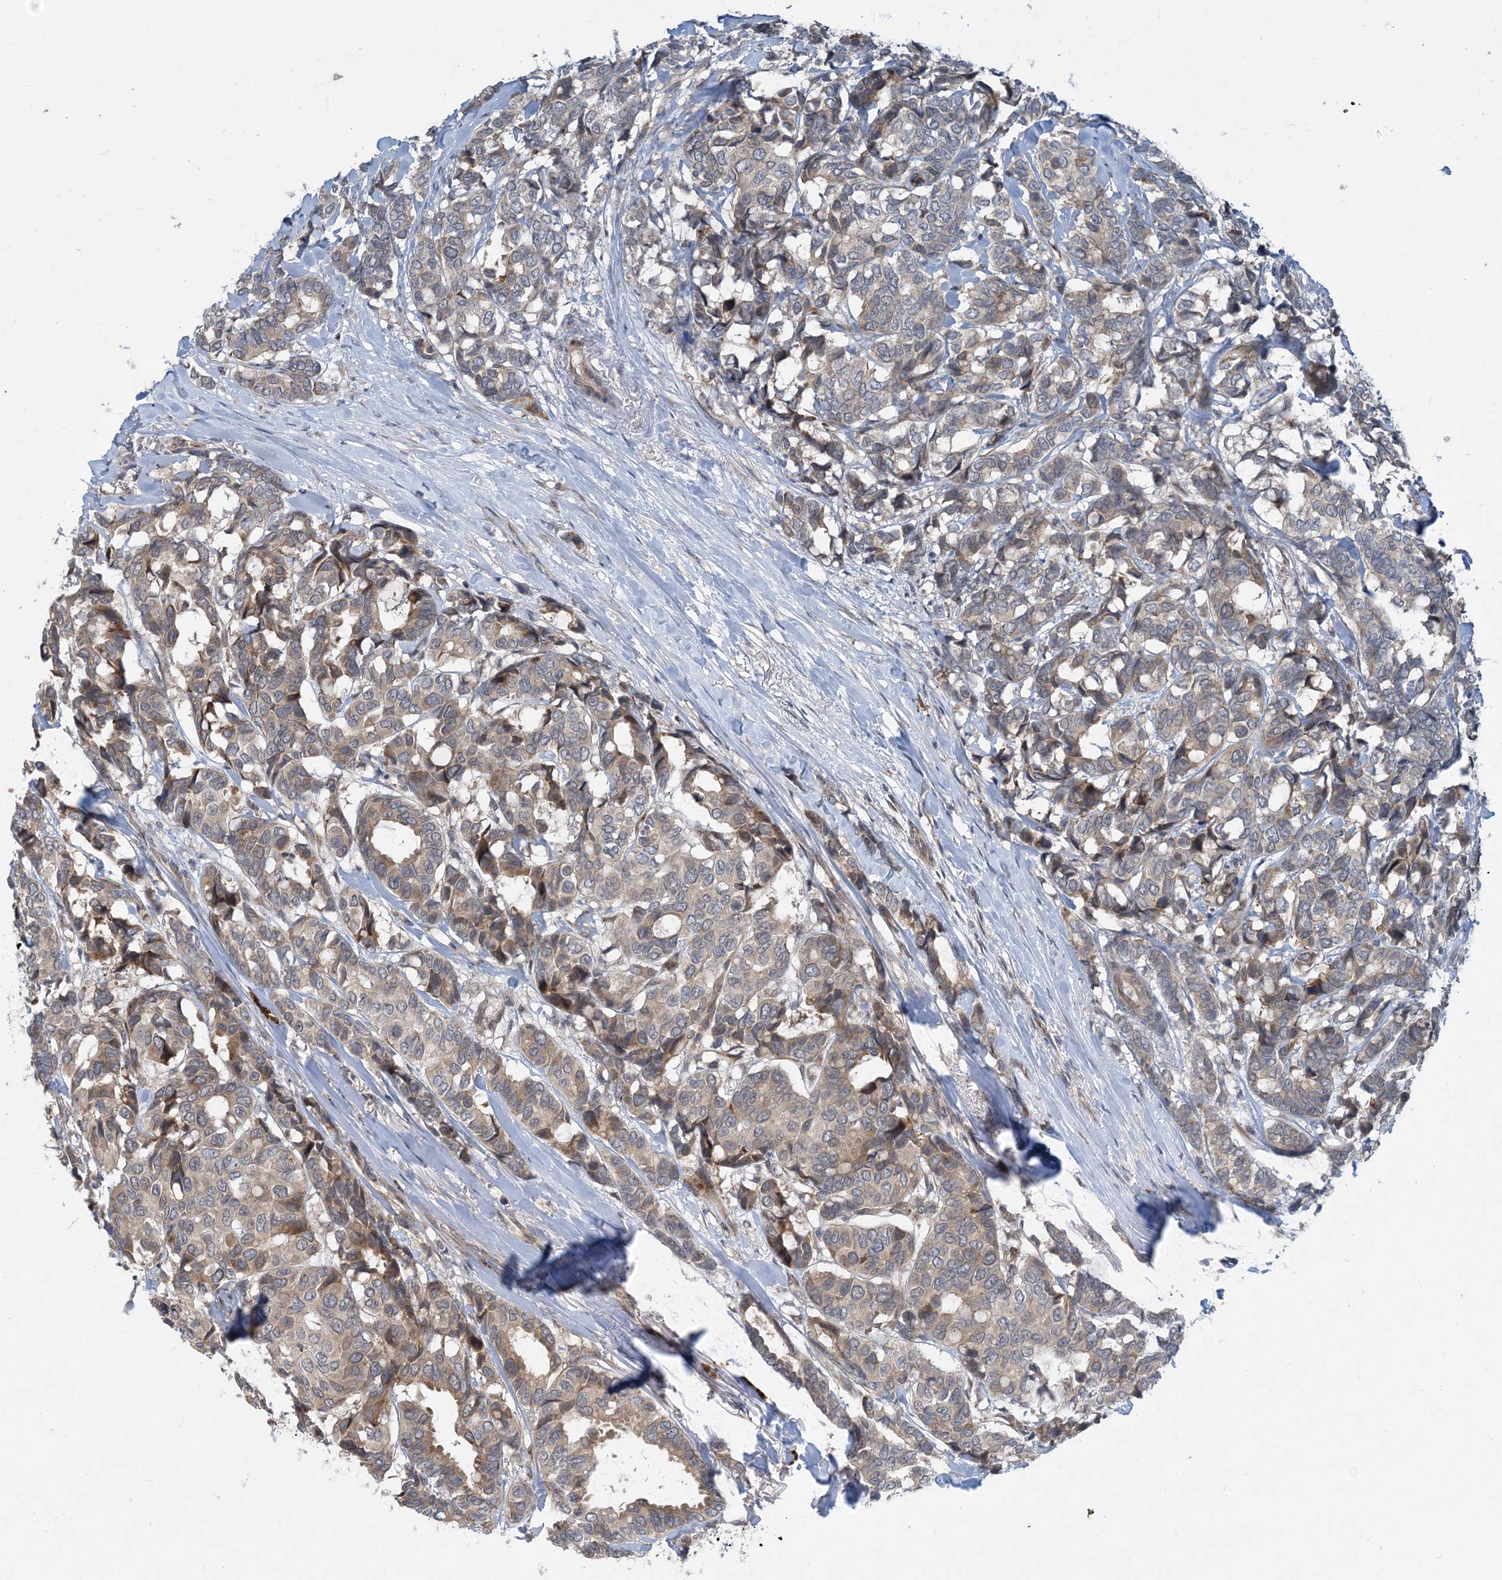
{"staining": {"intensity": "weak", "quantity": ">75%", "location": "cytoplasmic/membranous"}, "tissue": "breast cancer", "cell_type": "Tumor cells", "image_type": "cancer", "snomed": [{"axis": "morphology", "description": "Duct carcinoma"}, {"axis": "topography", "description": "Breast"}], "caption": "An immunohistochemistry photomicrograph of neoplastic tissue is shown. Protein staining in brown labels weak cytoplasmic/membranous positivity in breast cancer (infiltrating ductal carcinoma) within tumor cells. Nuclei are stained in blue.", "gene": "PHOSPHO2", "patient": {"sex": "female", "age": 87}}